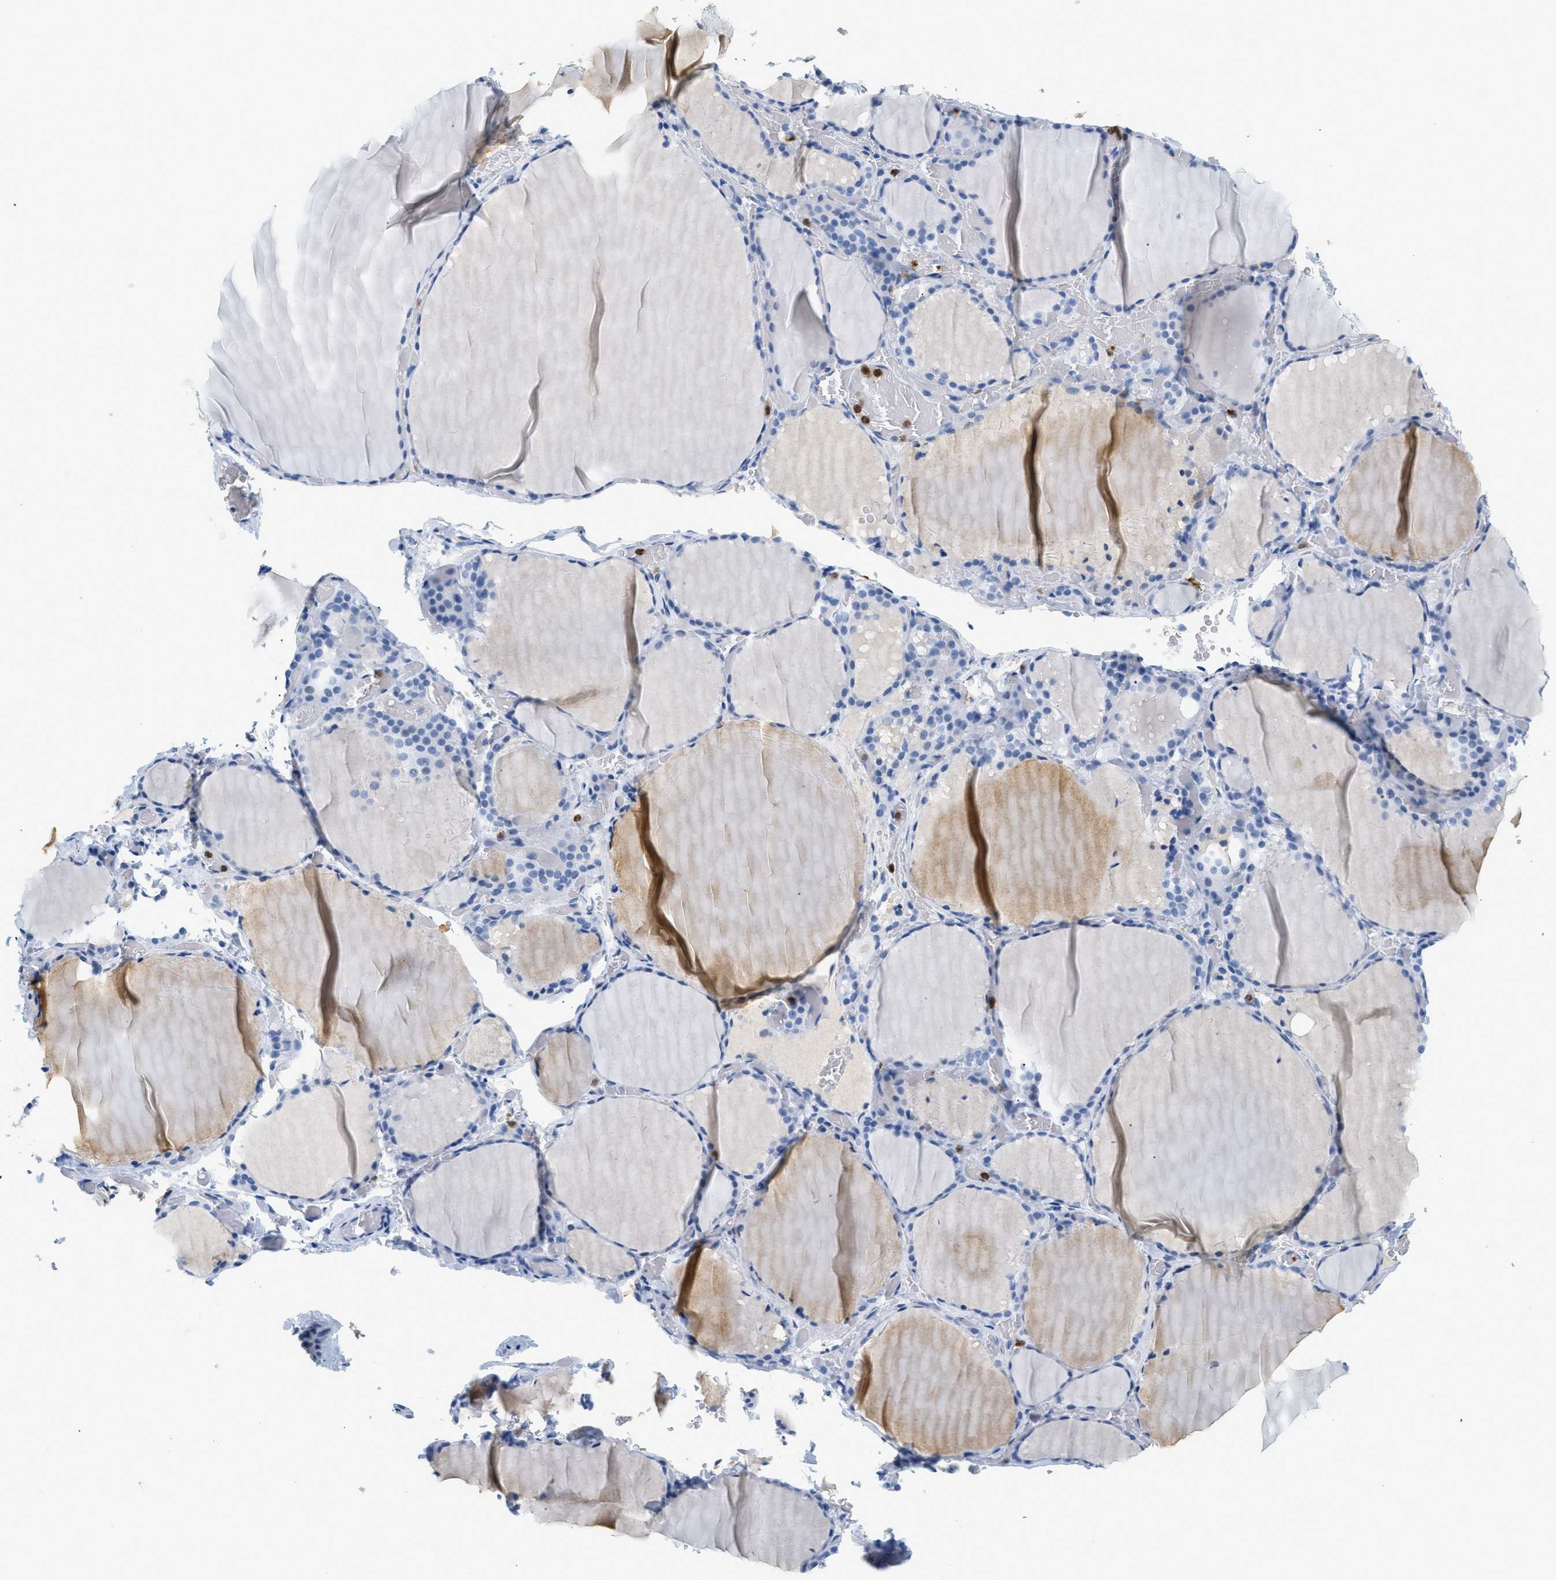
{"staining": {"intensity": "negative", "quantity": "none", "location": "none"}, "tissue": "thyroid gland", "cell_type": "Glandular cells", "image_type": "normal", "snomed": [{"axis": "morphology", "description": "Normal tissue, NOS"}, {"axis": "topography", "description": "Thyroid gland"}], "caption": "The immunohistochemistry (IHC) micrograph has no significant positivity in glandular cells of thyroid gland.", "gene": "LCN2", "patient": {"sex": "female", "age": 22}}